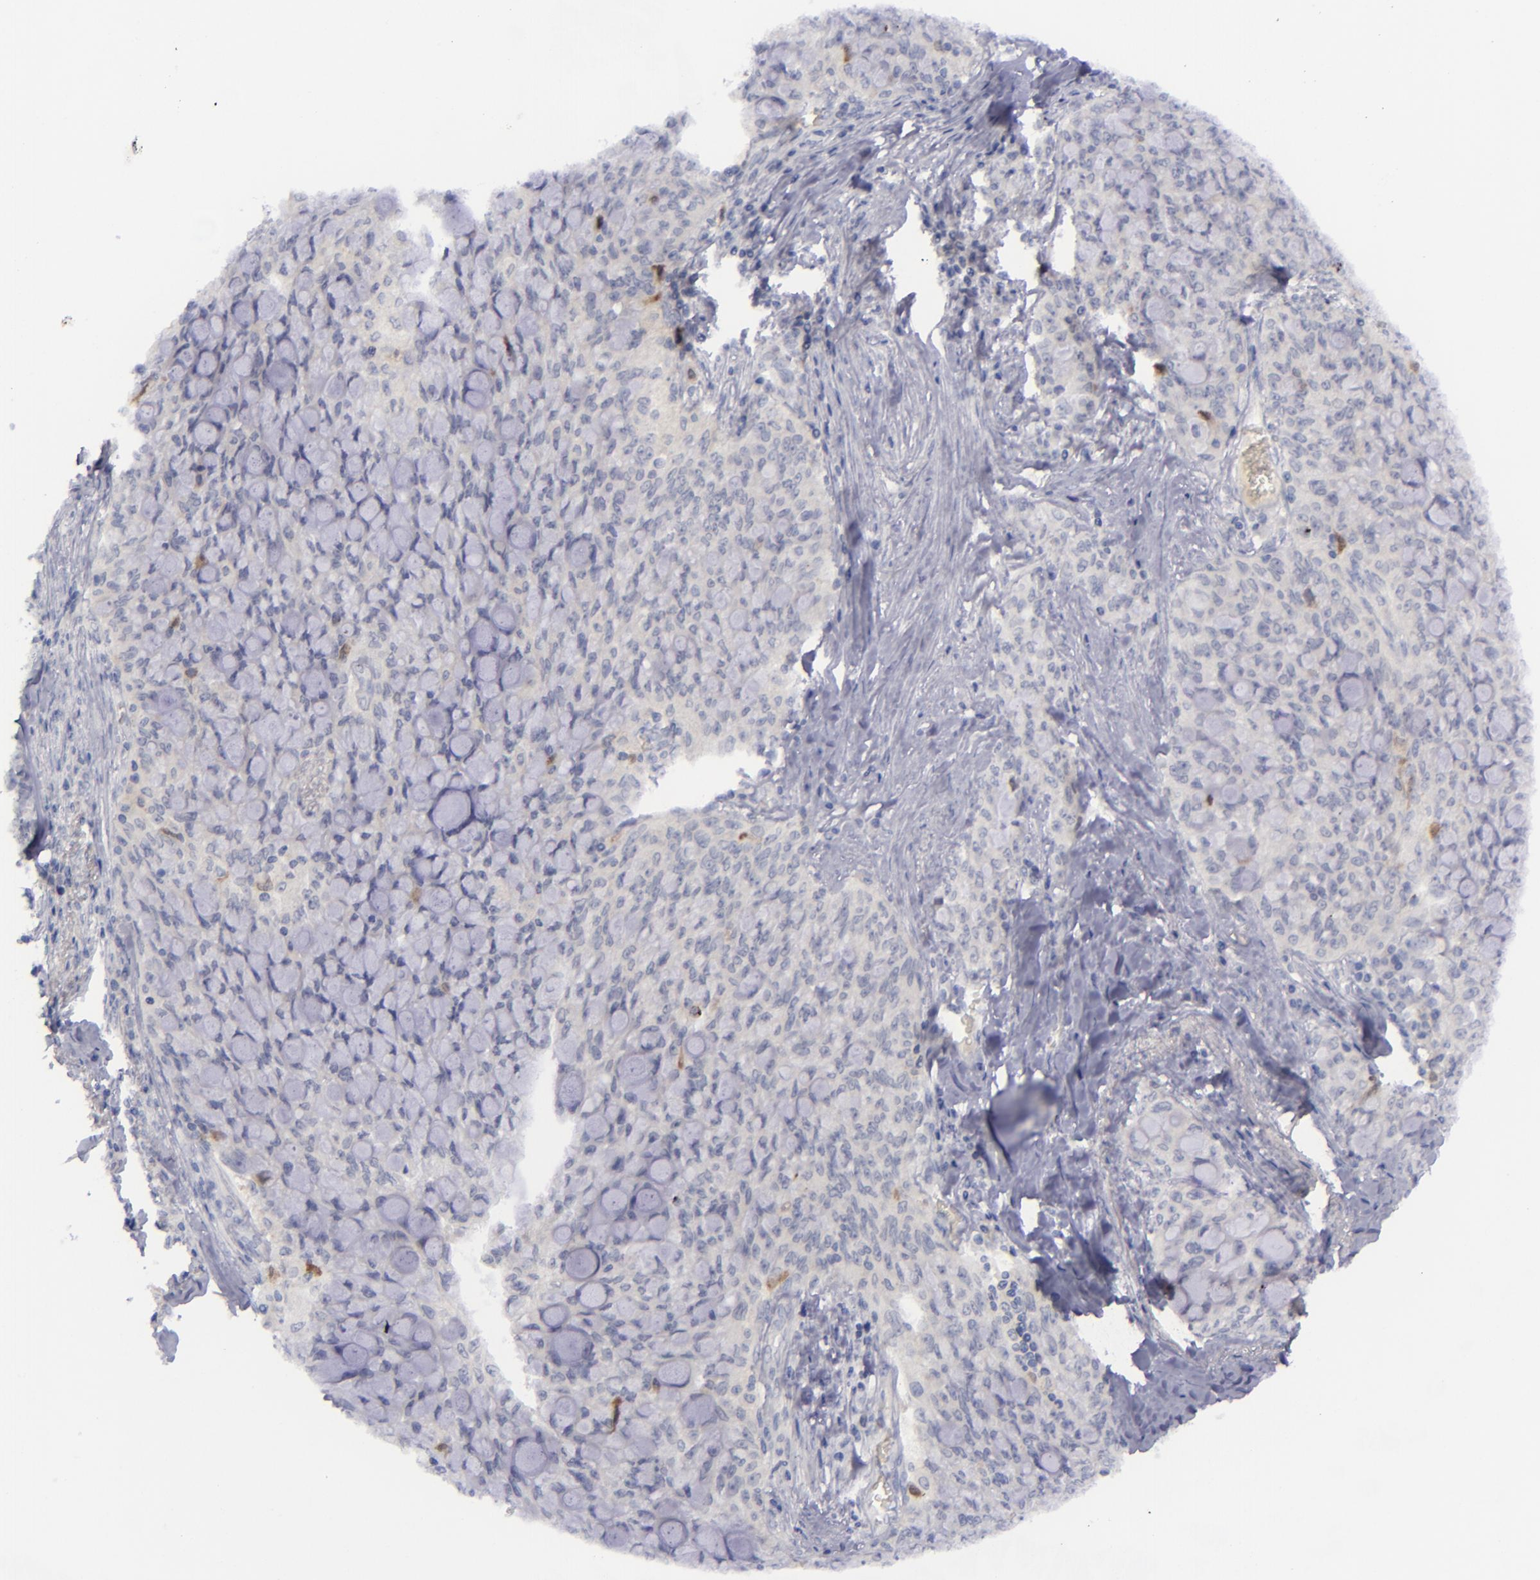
{"staining": {"intensity": "weak", "quantity": "<25%", "location": "cytoplasmic/membranous"}, "tissue": "lung cancer", "cell_type": "Tumor cells", "image_type": "cancer", "snomed": [{"axis": "morphology", "description": "Adenocarcinoma, NOS"}, {"axis": "topography", "description": "Lung"}], "caption": "Immunohistochemistry (IHC) photomicrograph of lung cancer (adenocarcinoma) stained for a protein (brown), which shows no expression in tumor cells.", "gene": "AURKA", "patient": {"sex": "female", "age": 44}}